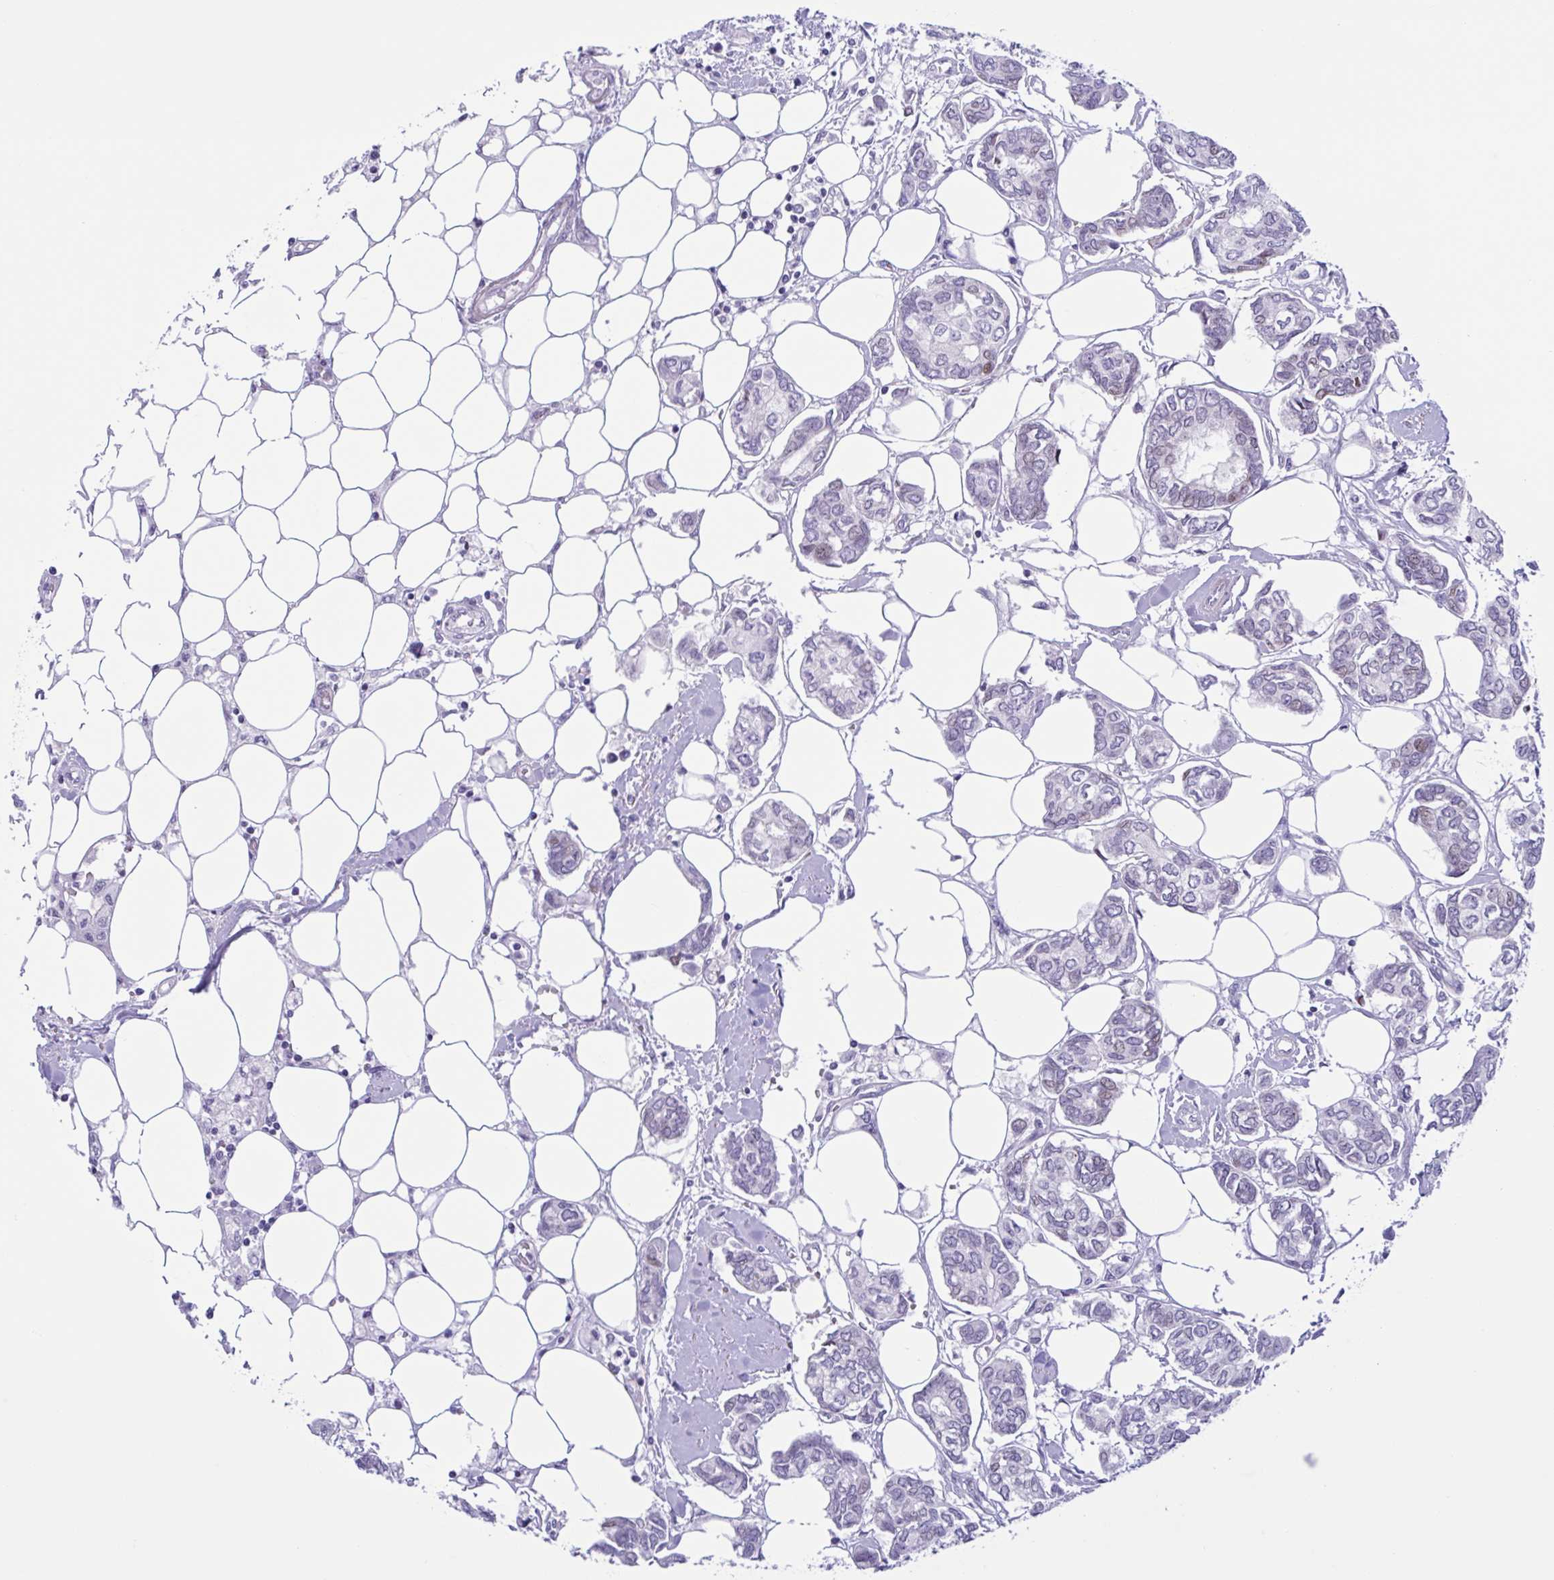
{"staining": {"intensity": "negative", "quantity": "none", "location": "none"}, "tissue": "breast cancer", "cell_type": "Tumor cells", "image_type": "cancer", "snomed": [{"axis": "morphology", "description": "Duct carcinoma"}, {"axis": "topography", "description": "Breast"}], "caption": "IHC image of human breast intraductal carcinoma stained for a protein (brown), which displays no positivity in tumor cells. (DAB immunohistochemistry (IHC), high magnification).", "gene": "AHCYL2", "patient": {"sex": "female", "age": 73}}